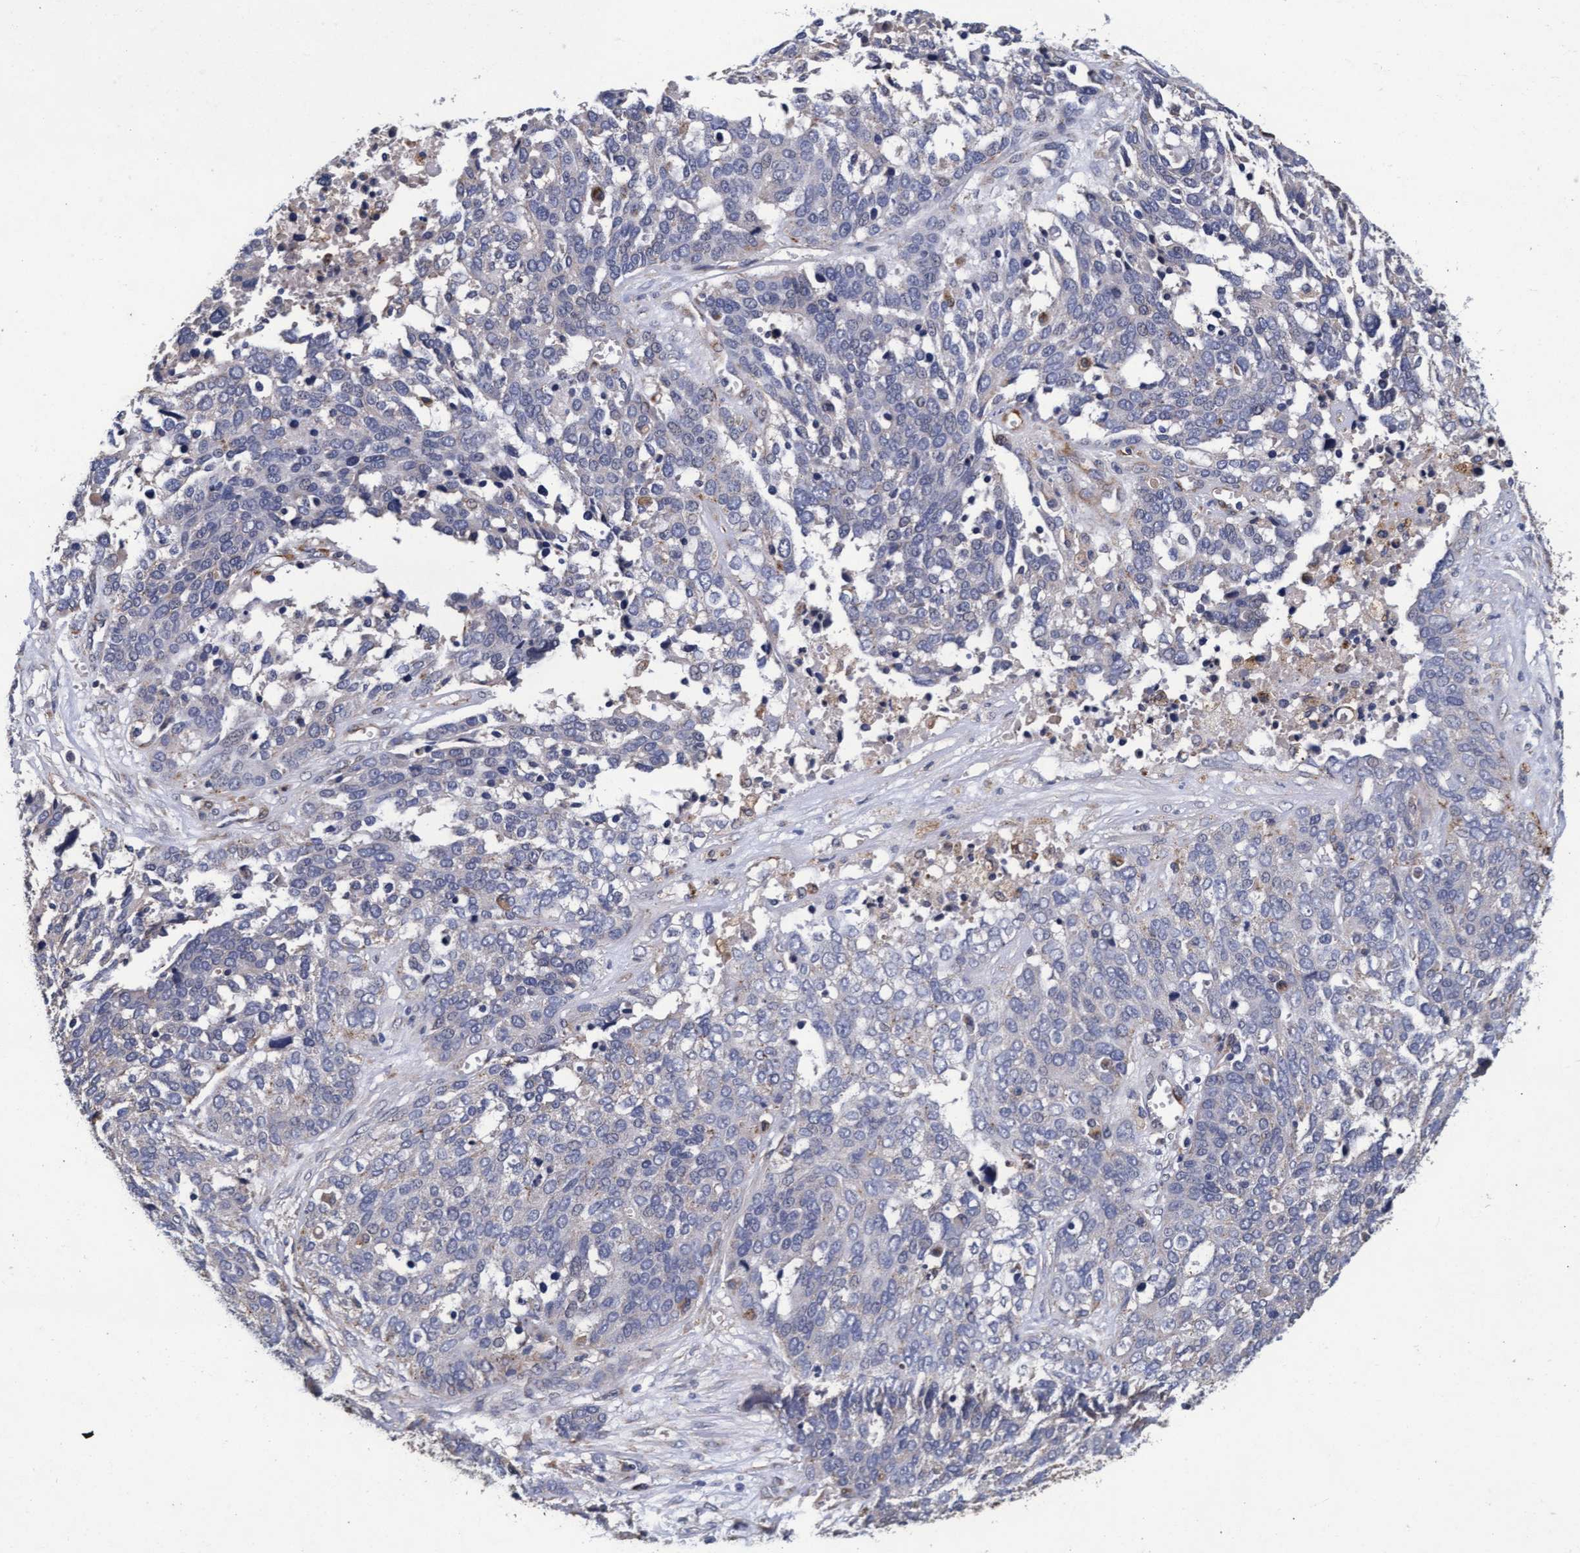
{"staining": {"intensity": "negative", "quantity": "none", "location": "none"}, "tissue": "ovarian cancer", "cell_type": "Tumor cells", "image_type": "cancer", "snomed": [{"axis": "morphology", "description": "Cystadenocarcinoma, serous, NOS"}, {"axis": "topography", "description": "Ovary"}], "caption": "Immunohistochemical staining of human serous cystadenocarcinoma (ovarian) demonstrates no significant expression in tumor cells. (Brightfield microscopy of DAB (3,3'-diaminobenzidine) immunohistochemistry (IHC) at high magnification).", "gene": "CPQ", "patient": {"sex": "female", "age": 44}}